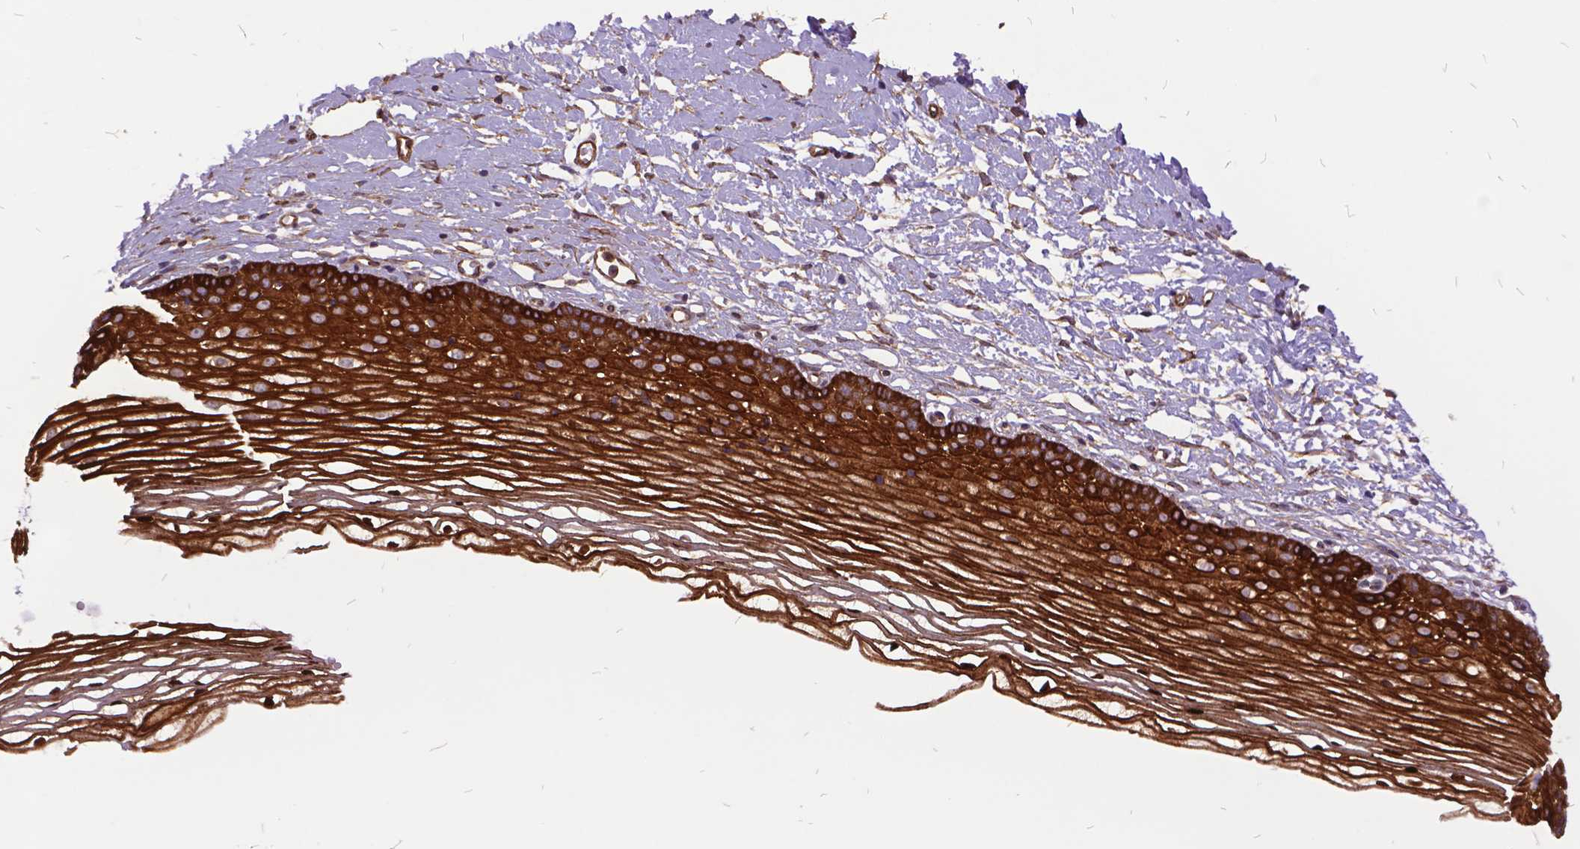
{"staining": {"intensity": "moderate", "quantity": ">75%", "location": "cytoplasmic/membranous"}, "tissue": "cervix", "cell_type": "Glandular cells", "image_type": "normal", "snomed": [{"axis": "morphology", "description": "Normal tissue, NOS"}, {"axis": "topography", "description": "Cervix"}], "caption": "About >75% of glandular cells in unremarkable cervix demonstrate moderate cytoplasmic/membranous protein positivity as visualized by brown immunohistochemical staining.", "gene": "GRB7", "patient": {"sex": "female", "age": 40}}